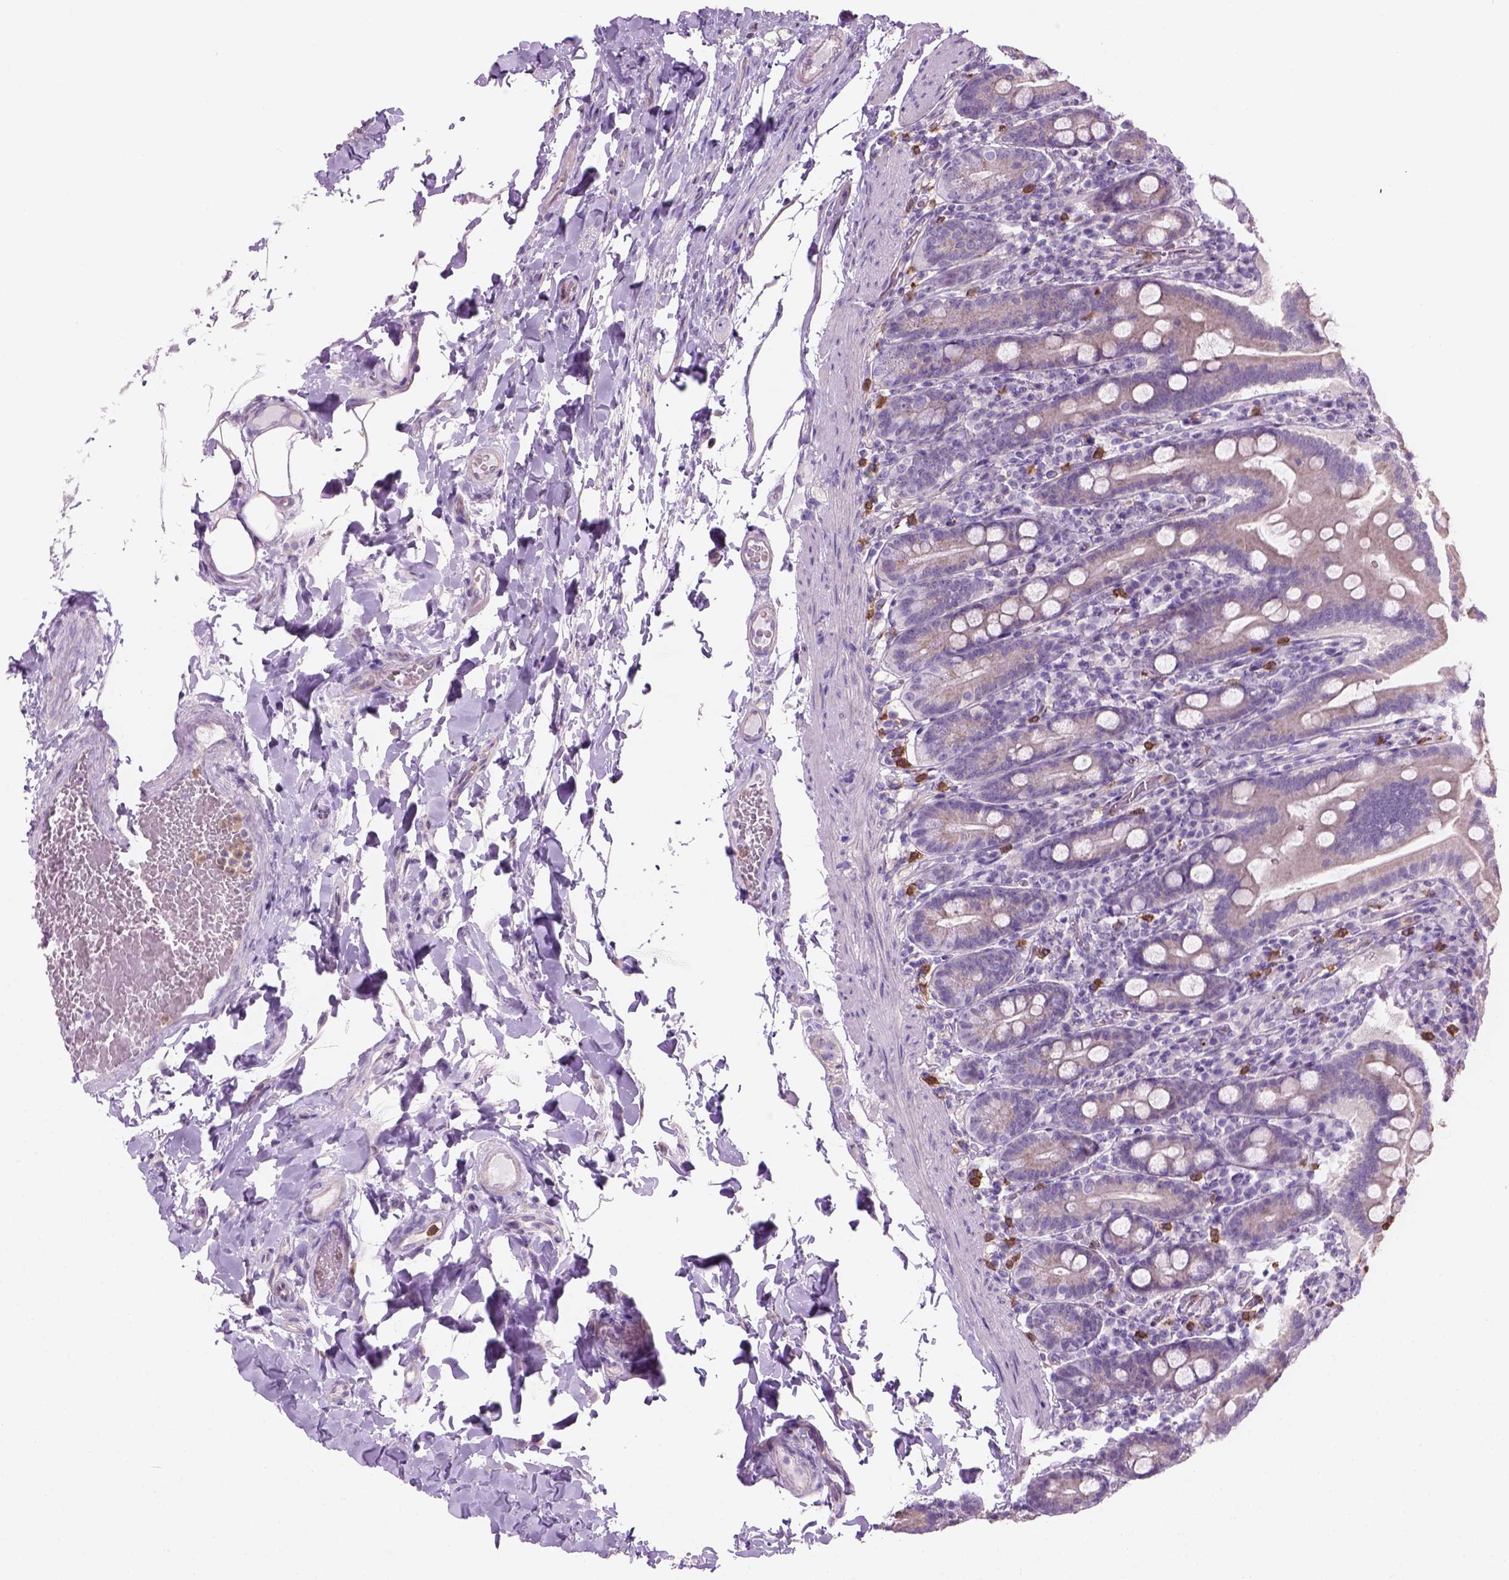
{"staining": {"intensity": "negative", "quantity": "none", "location": "none"}, "tissue": "small intestine", "cell_type": "Glandular cells", "image_type": "normal", "snomed": [{"axis": "morphology", "description": "Normal tissue, NOS"}, {"axis": "topography", "description": "Small intestine"}], "caption": "DAB (3,3'-diaminobenzidine) immunohistochemical staining of unremarkable small intestine exhibits no significant staining in glandular cells. (Brightfield microscopy of DAB (3,3'-diaminobenzidine) IHC at high magnification).", "gene": "CD84", "patient": {"sex": "male", "age": 26}}